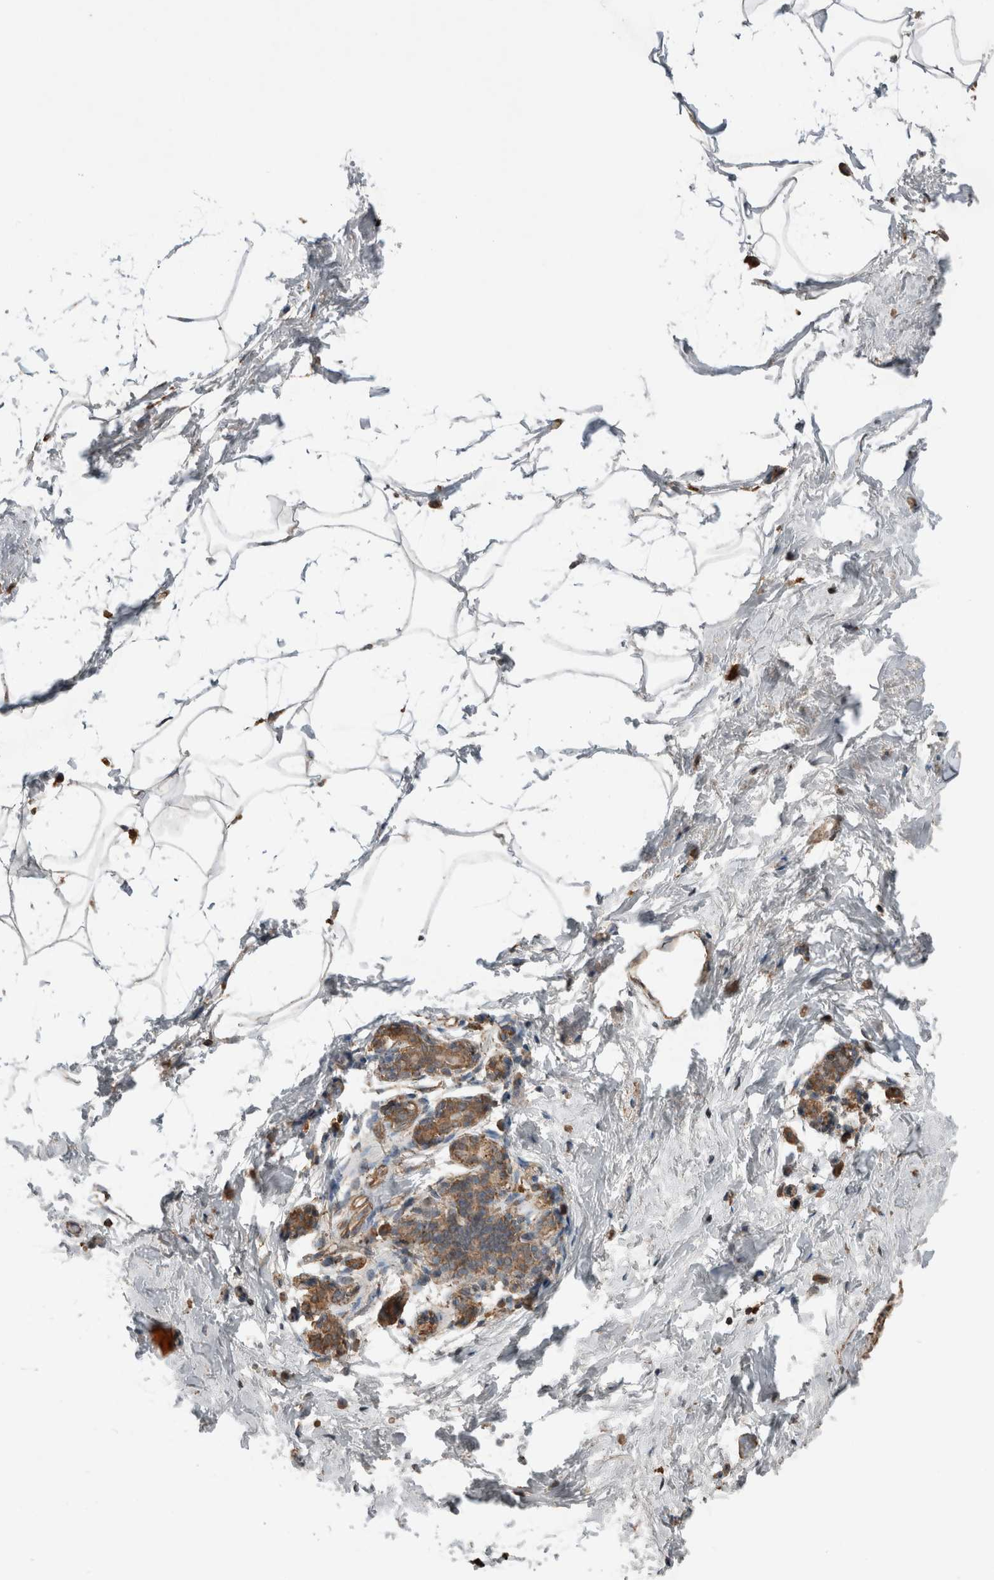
{"staining": {"intensity": "moderate", "quantity": "<25%", "location": "cytoplasmic/membranous"}, "tissue": "breast", "cell_type": "Adipocytes", "image_type": "normal", "snomed": [{"axis": "morphology", "description": "Normal tissue, NOS"}, {"axis": "topography", "description": "Breast"}], "caption": "Breast was stained to show a protein in brown. There is low levels of moderate cytoplasmic/membranous staining in approximately <25% of adipocytes.", "gene": "KLK14", "patient": {"sex": "female", "age": 62}}